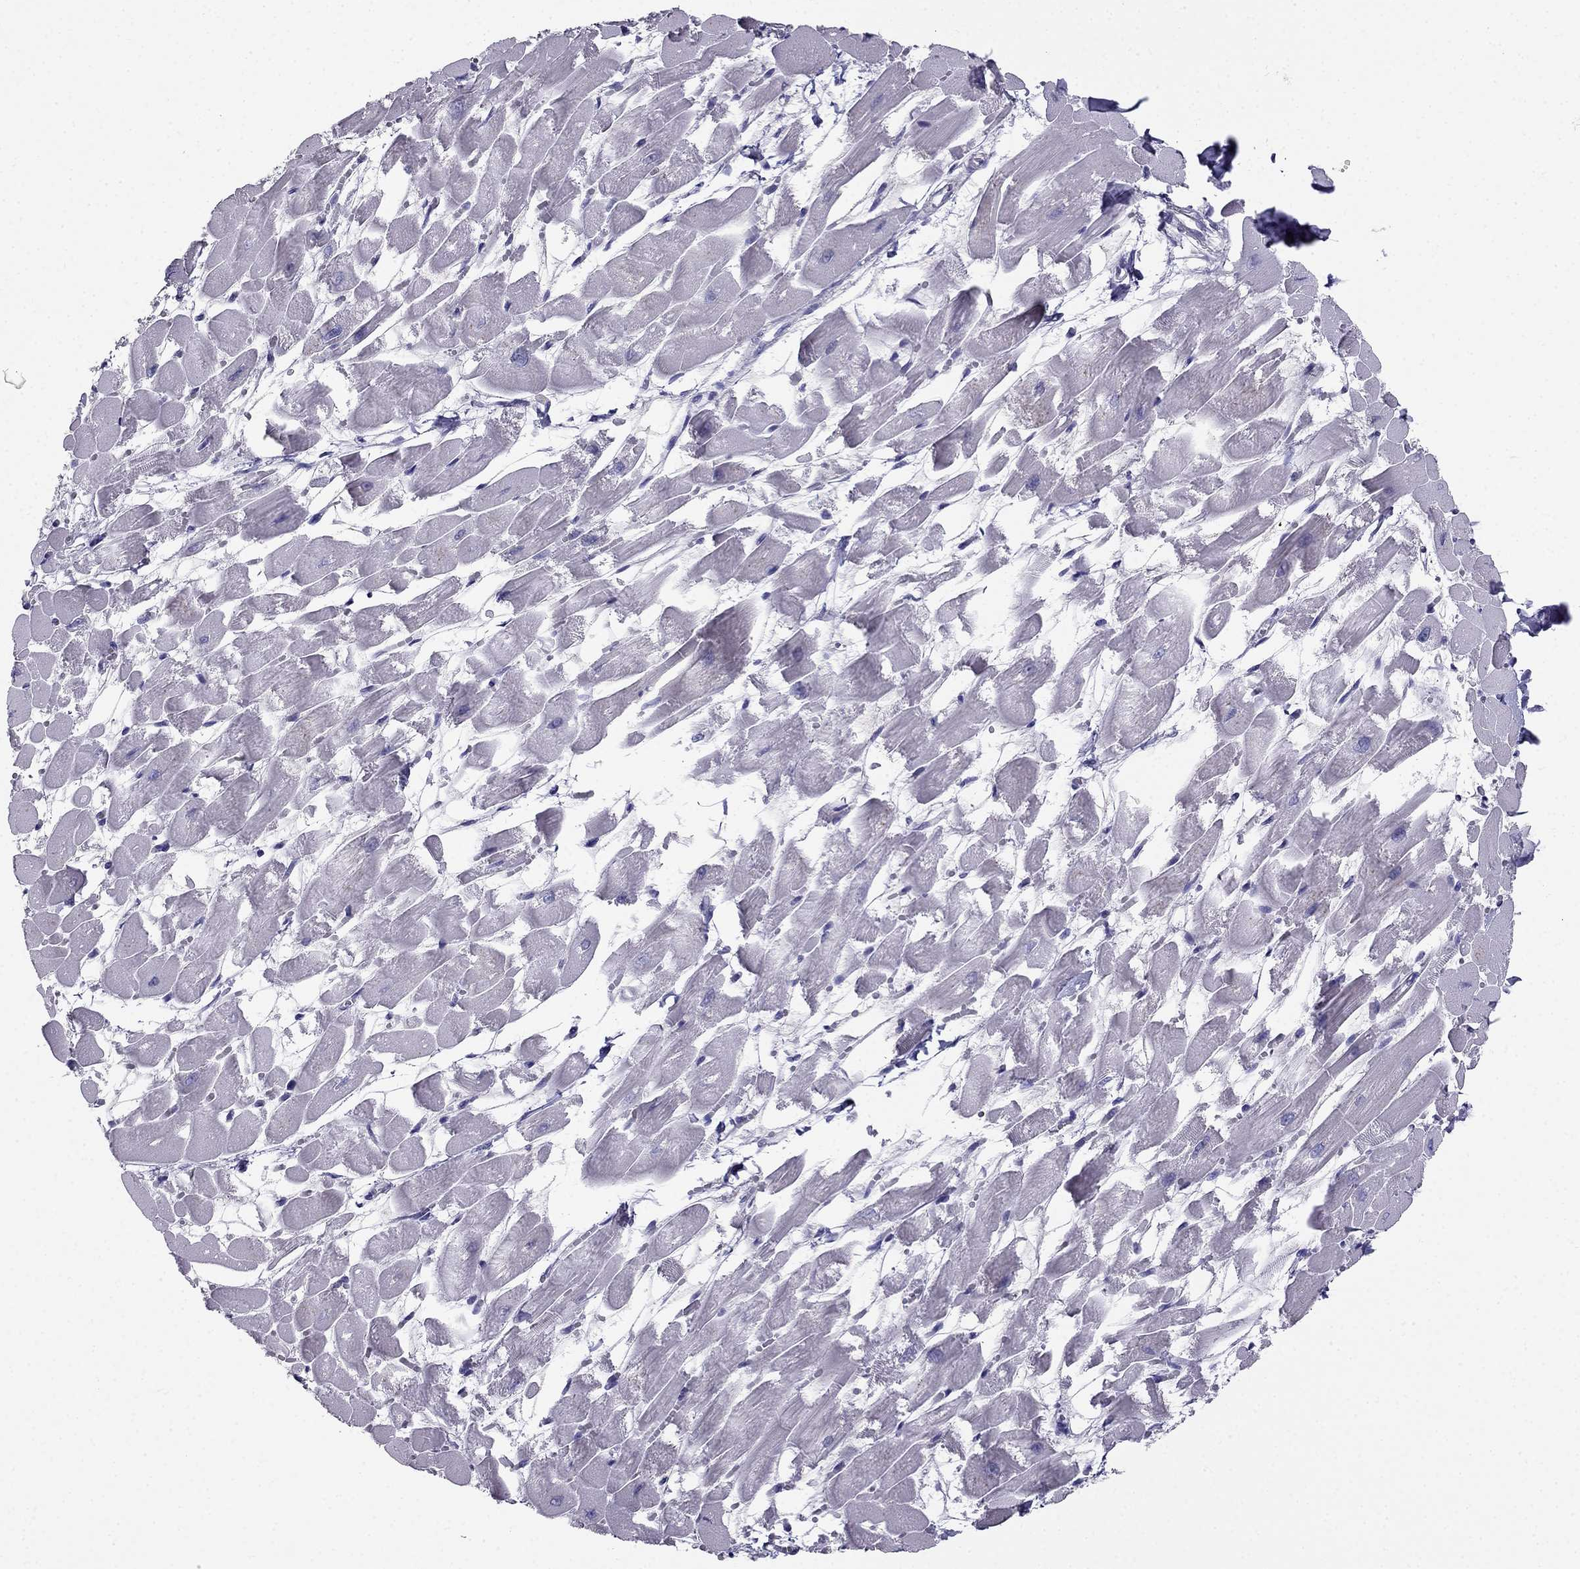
{"staining": {"intensity": "negative", "quantity": "none", "location": "none"}, "tissue": "heart muscle", "cell_type": "Cardiomyocytes", "image_type": "normal", "snomed": [{"axis": "morphology", "description": "Normal tissue, NOS"}, {"axis": "topography", "description": "Heart"}], "caption": "This is an IHC micrograph of normal human heart muscle. There is no staining in cardiomyocytes.", "gene": "PTH", "patient": {"sex": "female", "age": 52}}